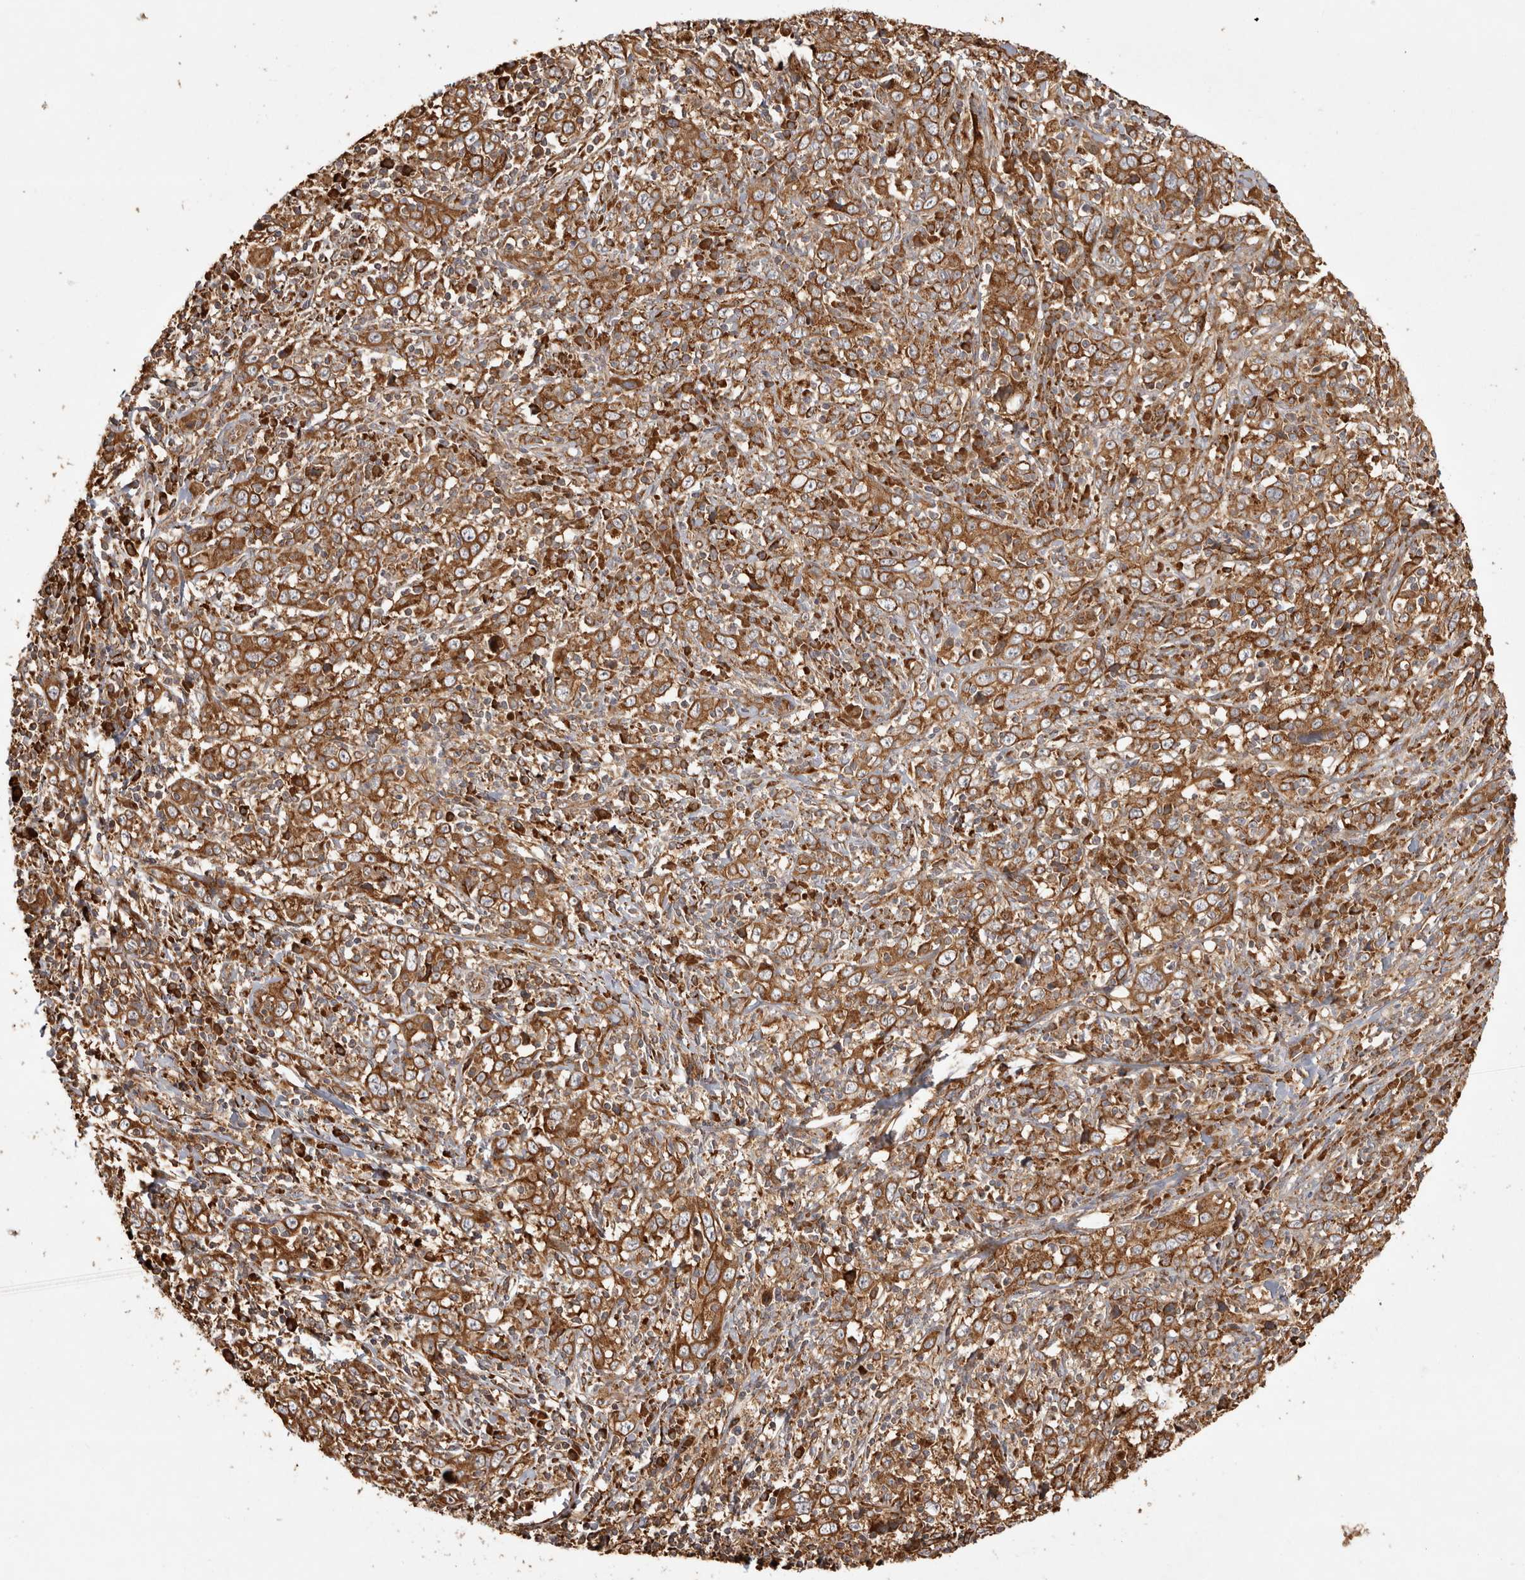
{"staining": {"intensity": "strong", "quantity": ">75%", "location": "cytoplasmic/membranous"}, "tissue": "cervical cancer", "cell_type": "Tumor cells", "image_type": "cancer", "snomed": [{"axis": "morphology", "description": "Squamous cell carcinoma, NOS"}, {"axis": "topography", "description": "Cervix"}], "caption": "Cervical cancer (squamous cell carcinoma) was stained to show a protein in brown. There is high levels of strong cytoplasmic/membranous staining in approximately >75% of tumor cells.", "gene": "CAMSAP2", "patient": {"sex": "female", "age": 46}}